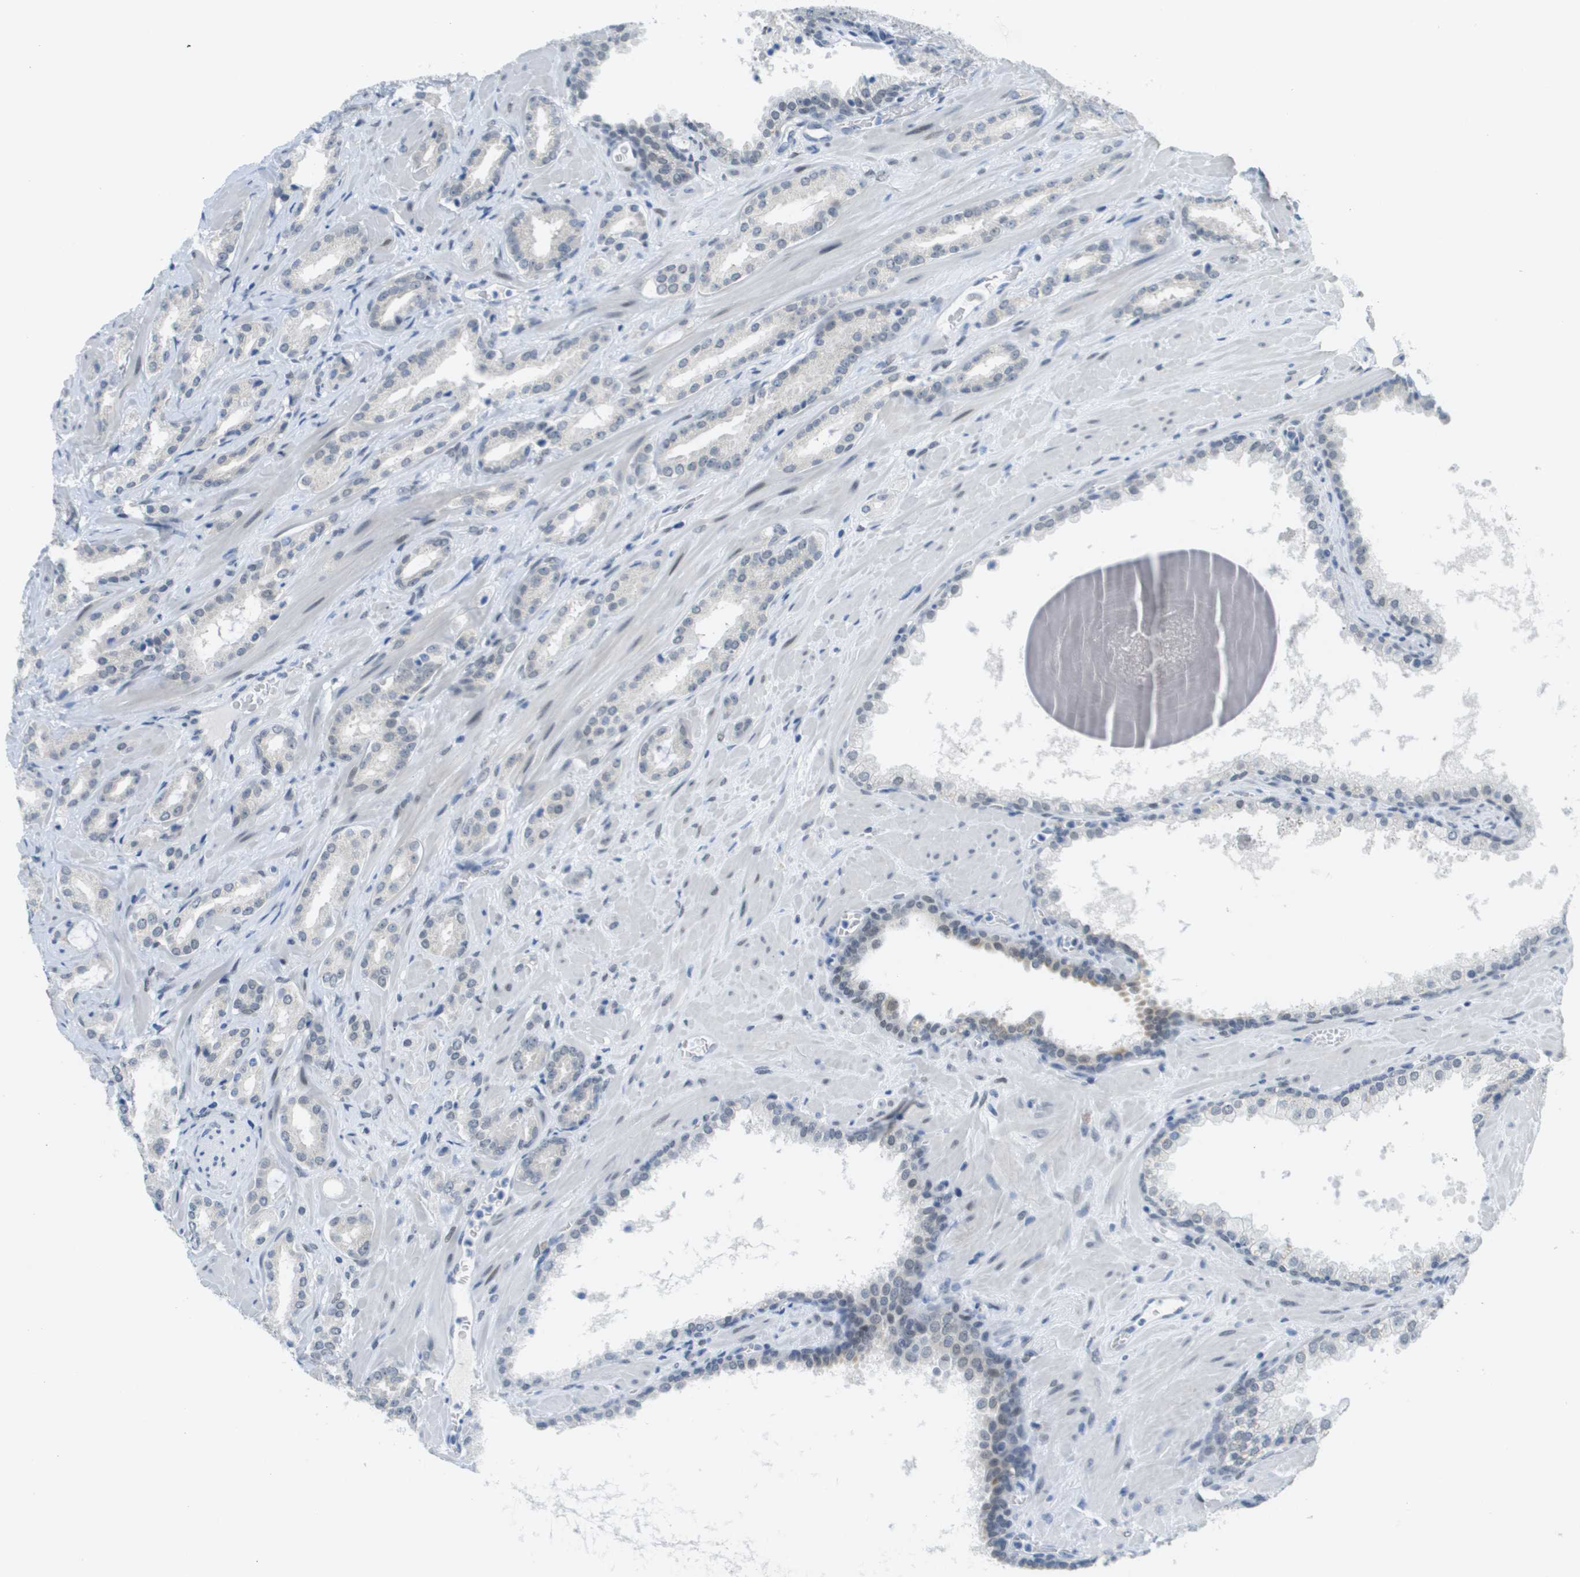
{"staining": {"intensity": "negative", "quantity": "none", "location": "none"}, "tissue": "prostate cancer", "cell_type": "Tumor cells", "image_type": "cancer", "snomed": [{"axis": "morphology", "description": "Adenocarcinoma, High grade"}, {"axis": "topography", "description": "Prostate"}], "caption": "This histopathology image is of prostate cancer stained with immunohistochemistry to label a protein in brown with the nuclei are counter-stained blue. There is no staining in tumor cells.", "gene": "ARID1B", "patient": {"sex": "male", "age": 64}}